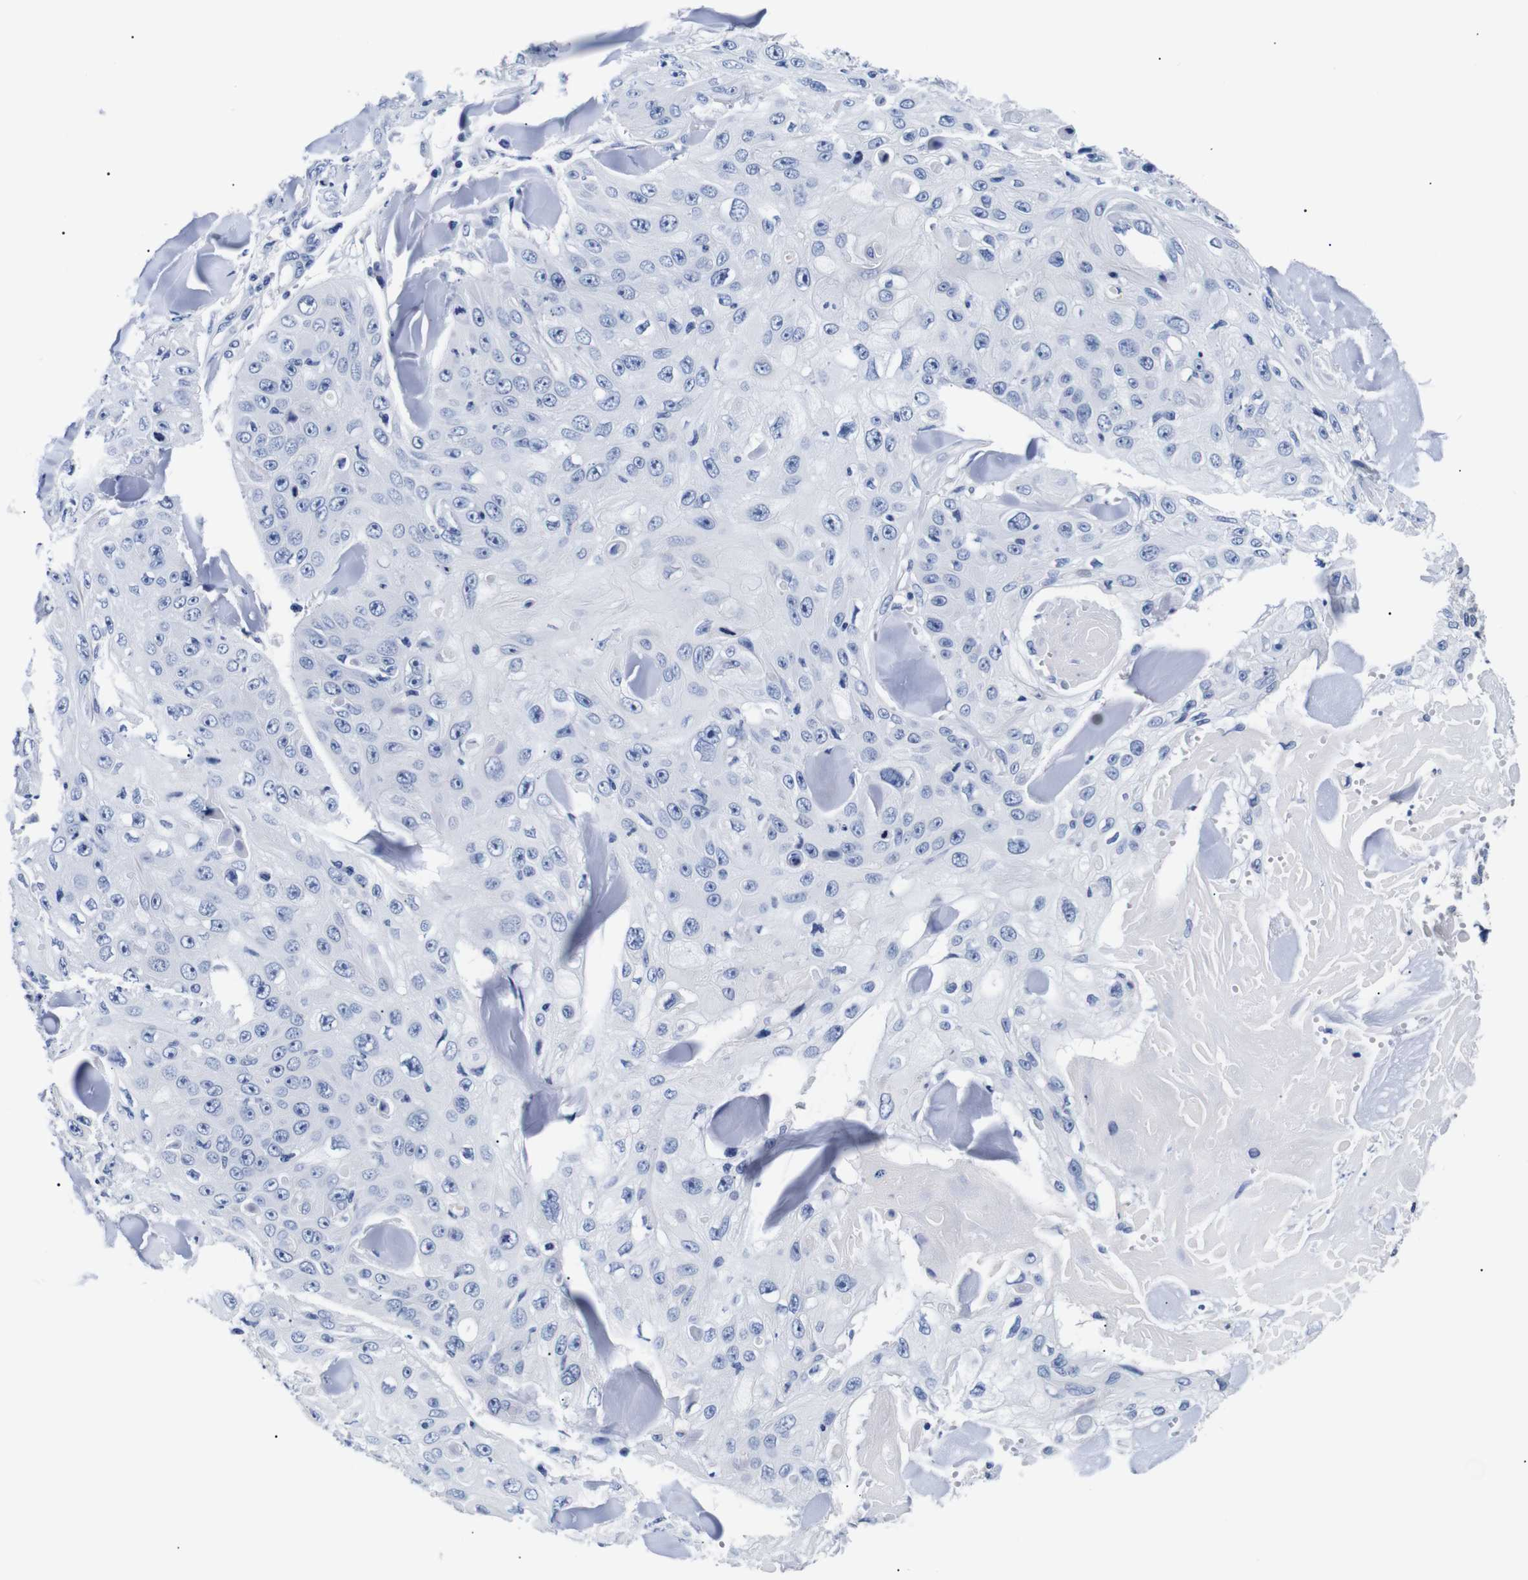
{"staining": {"intensity": "negative", "quantity": "none", "location": "none"}, "tissue": "skin cancer", "cell_type": "Tumor cells", "image_type": "cancer", "snomed": [{"axis": "morphology", "description": "Squamous cell carcinoma, NOS"}, {"axis": "topography", "description": "Skin"}], "caption": "Tumor cells show no significant protein expression in skin cancer.", "gene": "GAP43", "patient": {"sex": "male", "age": 86}}